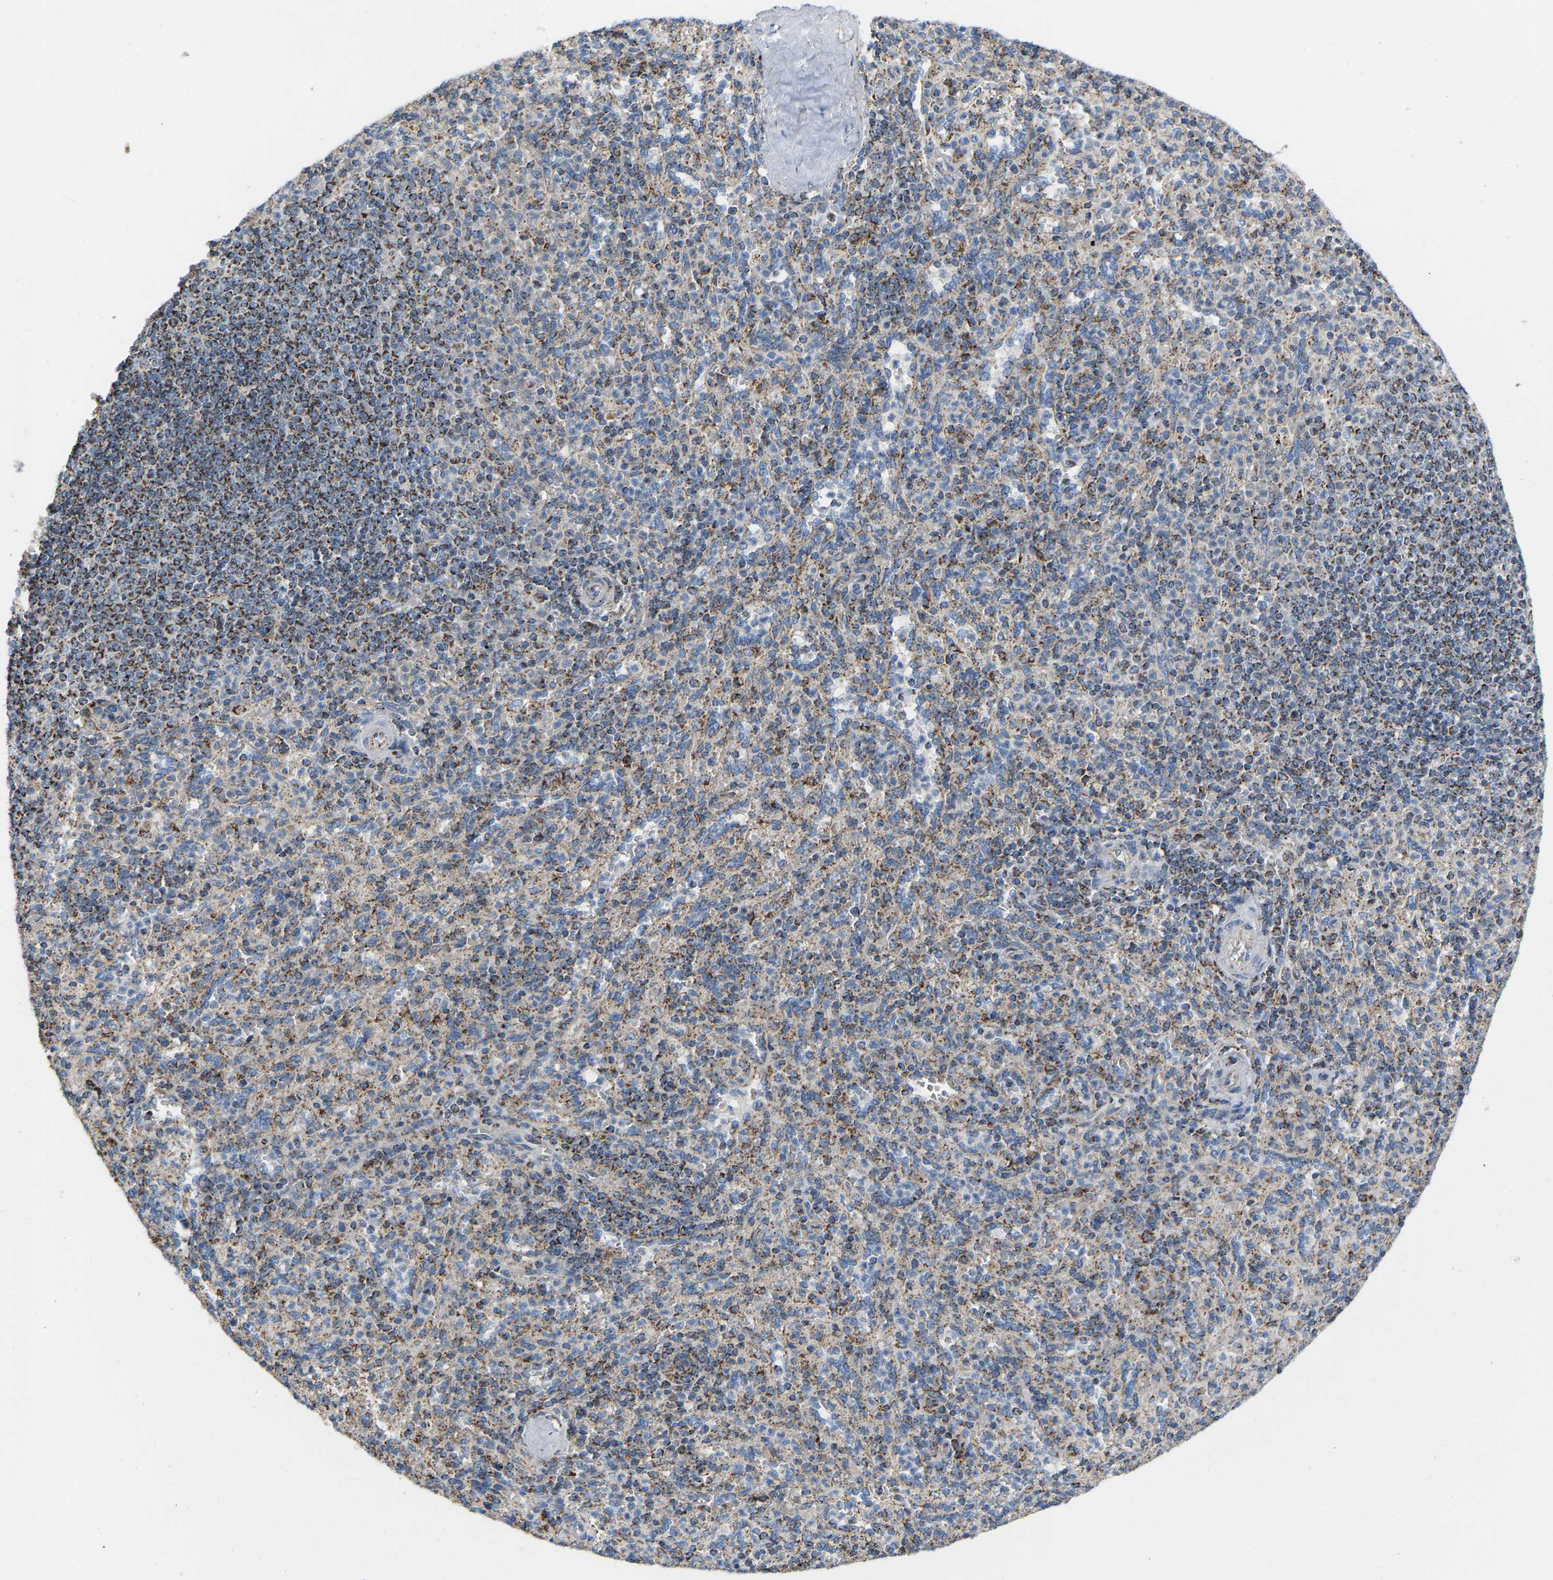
{"staining": {"intensity": "moderate", "quantity": "<25%", "location": "cytoplasmic/membranous"}, "tissue": "spleen", "cell_type": "Cells in red pulp", "image_type": "normal", "snomed": [{"axis": "morphology", "description": "Normal tissue, NOS"}, {"axis": "topography", "description": "Spleen"}], "caption": "Immunohistochemical staining of unremarkable human spleen shows <25% levels of moderate cytoplasmic/membranous protein positivity in about <25% of cells in red pulp. Ihc stains the protein of interest in brown and the nuclei are stained blue.", "gene": "CBLB", "patient": {"sex": "male", "age": 36}}